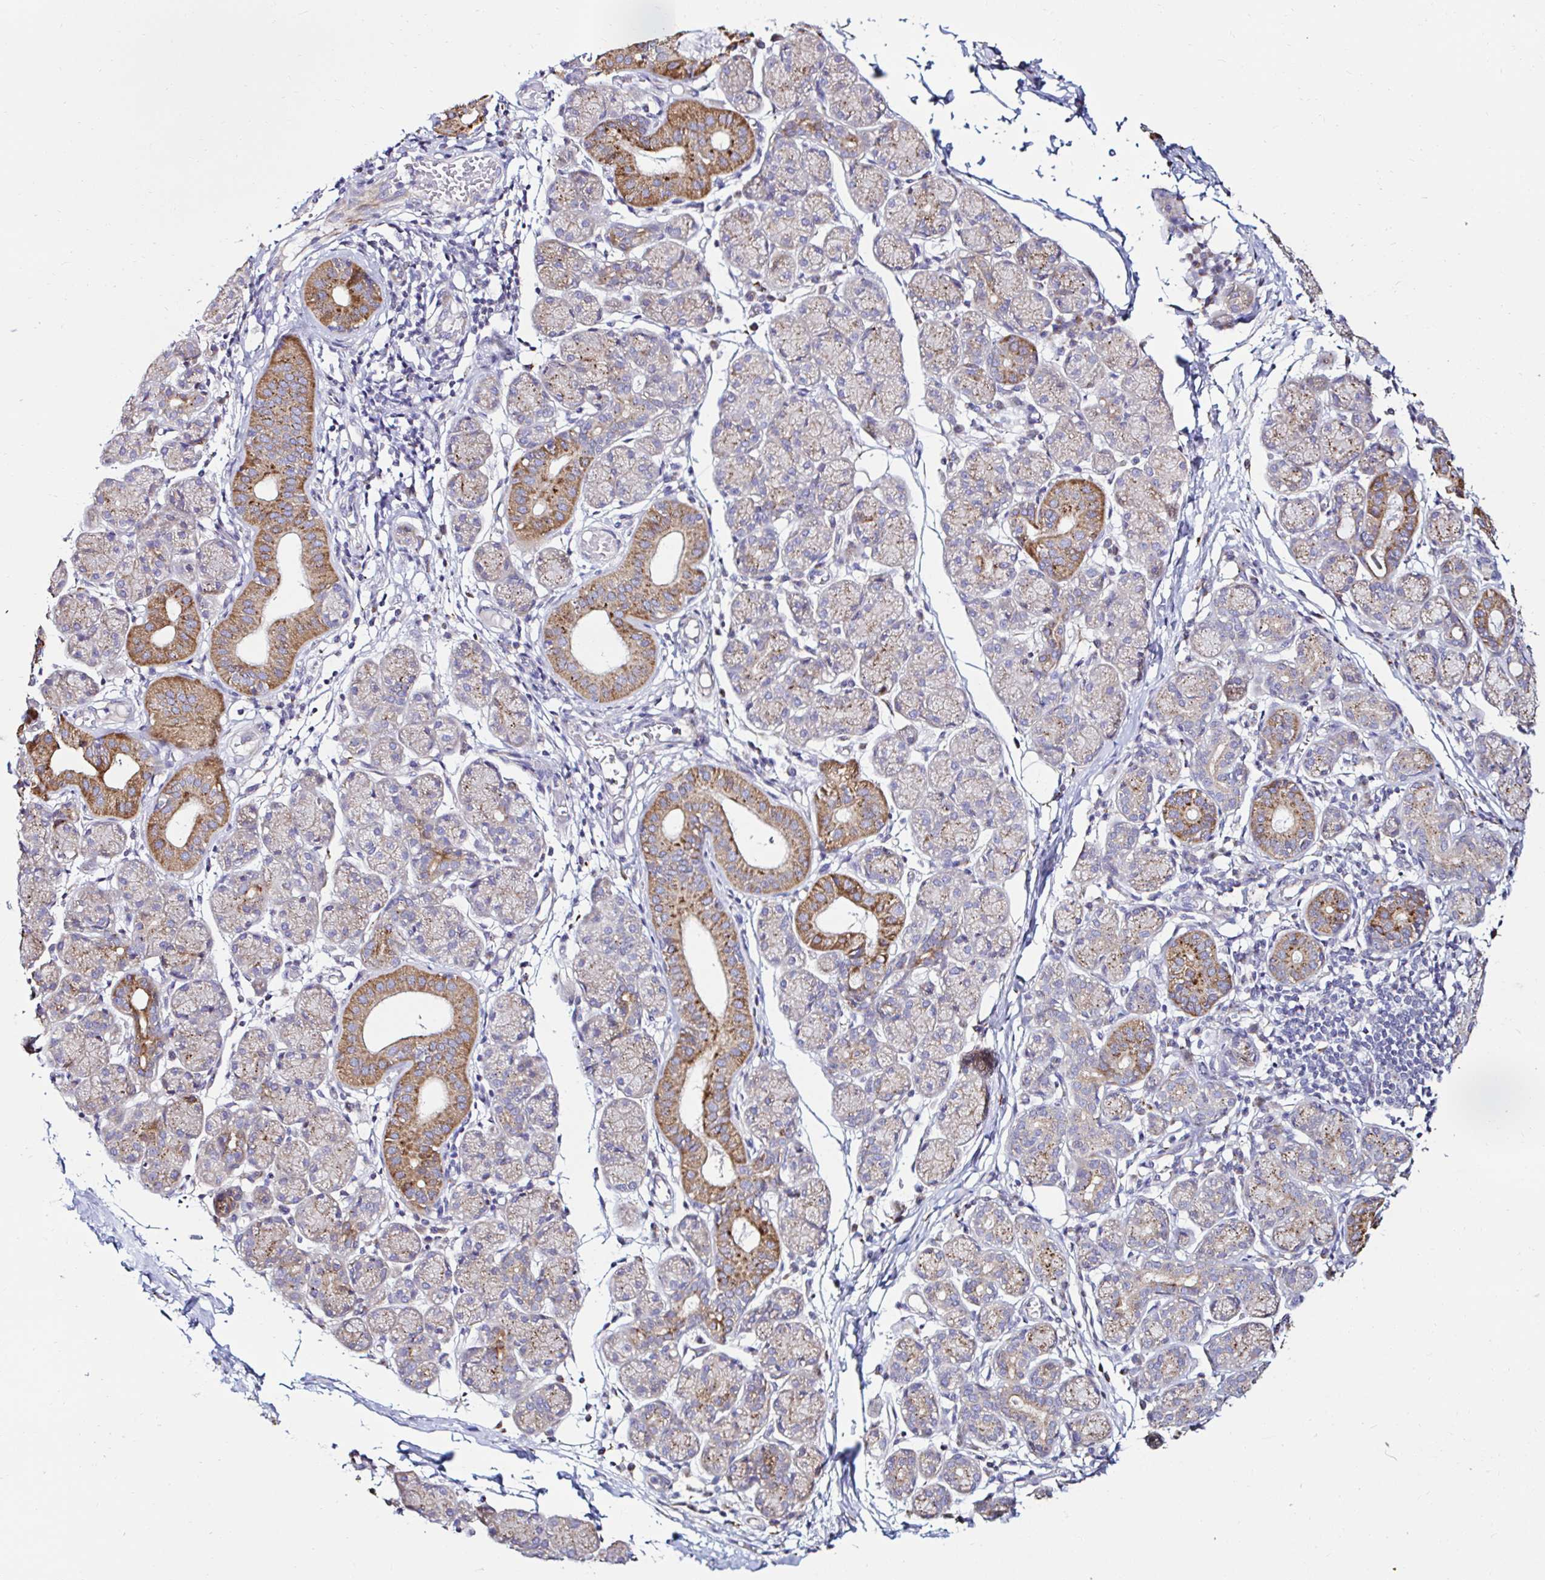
{"staining": {"intensity": "moderate", "quantity": "25%-75%", "location": "cytoplasmic/membranous"}, "tissue": "salivary gland", "cell_type": "Glandular cells", "image_type": "normal", "snomed": [{"axis": "morphology", "description": "Normal tissue, NOS"}, {"axis": "morphology", "description": "Inflammation, NOS"}, {"axis": "topography", "description": "Lymph node"}, {"axis": "topography", "description": "Salivary gland"}], "caption": "Protein expression analysis of unremarkable human salivary gland reveals moderate cytoplasmic/membranous expression in approximately 25%-75% of glandular cells.", "gene": "GALNS", "patient": {"sex": "male", "age": 3}}